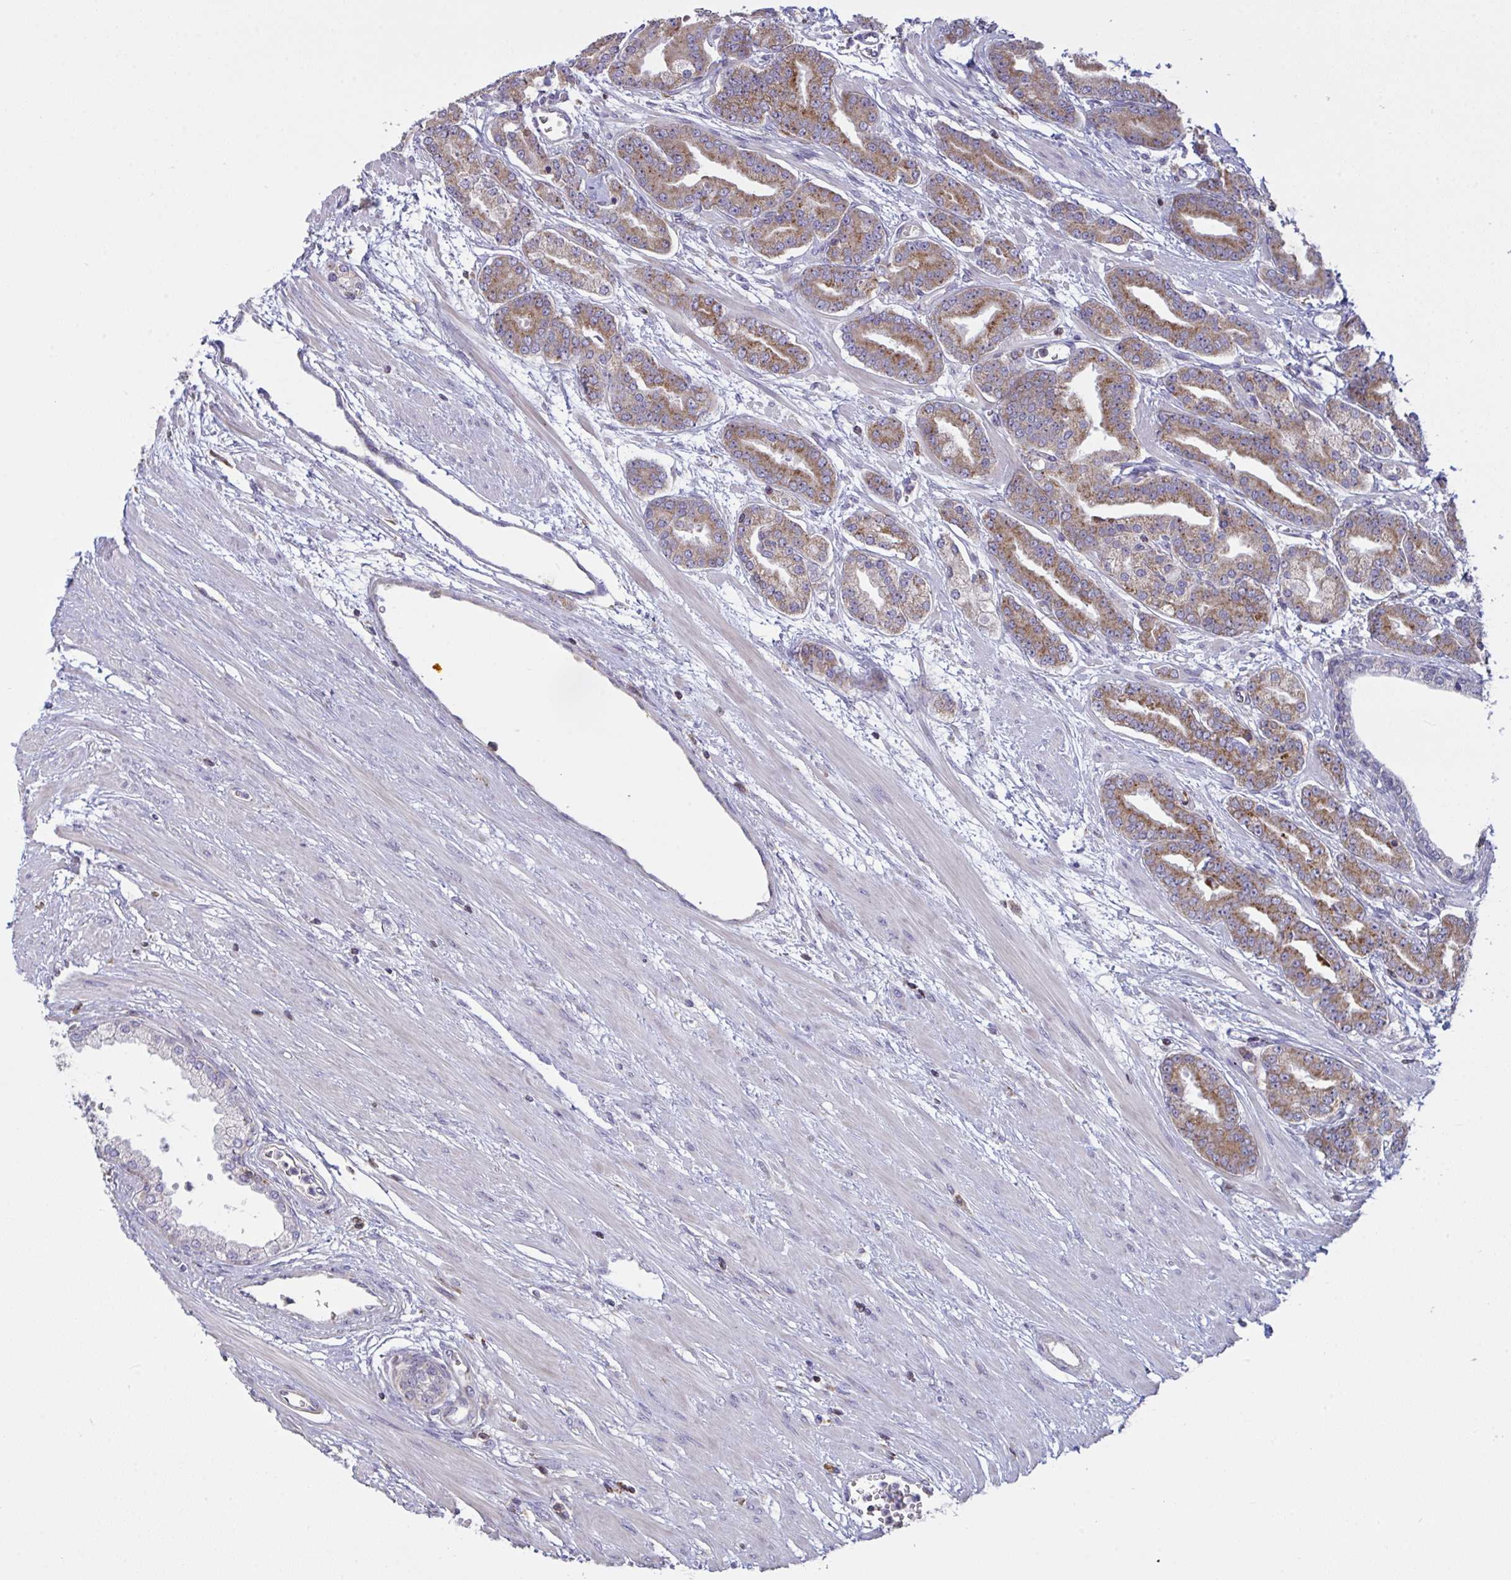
{"staining": {"intensity": "moderate", "quantity": ">75%", "location": "cytoplasmic/membranous"}, "tissue": "prostate cancer", "cell_type": "Tumor cells", "image_type": "cancer", "snomed": [{"axis": "morphology", "description": "Adenocarcinoma, High grade"}, {"axis": "topography", "description": "Prostate"}], "caption": "Human adenocarcinoma (high-grade) (prostate) stained with a brown dye reveals moderate cytoplasmic/membranous positive expression in approximately >75% of tumor cells.", "gene": "MICOS10", "patient": {"sex": "male", "age": 60}}